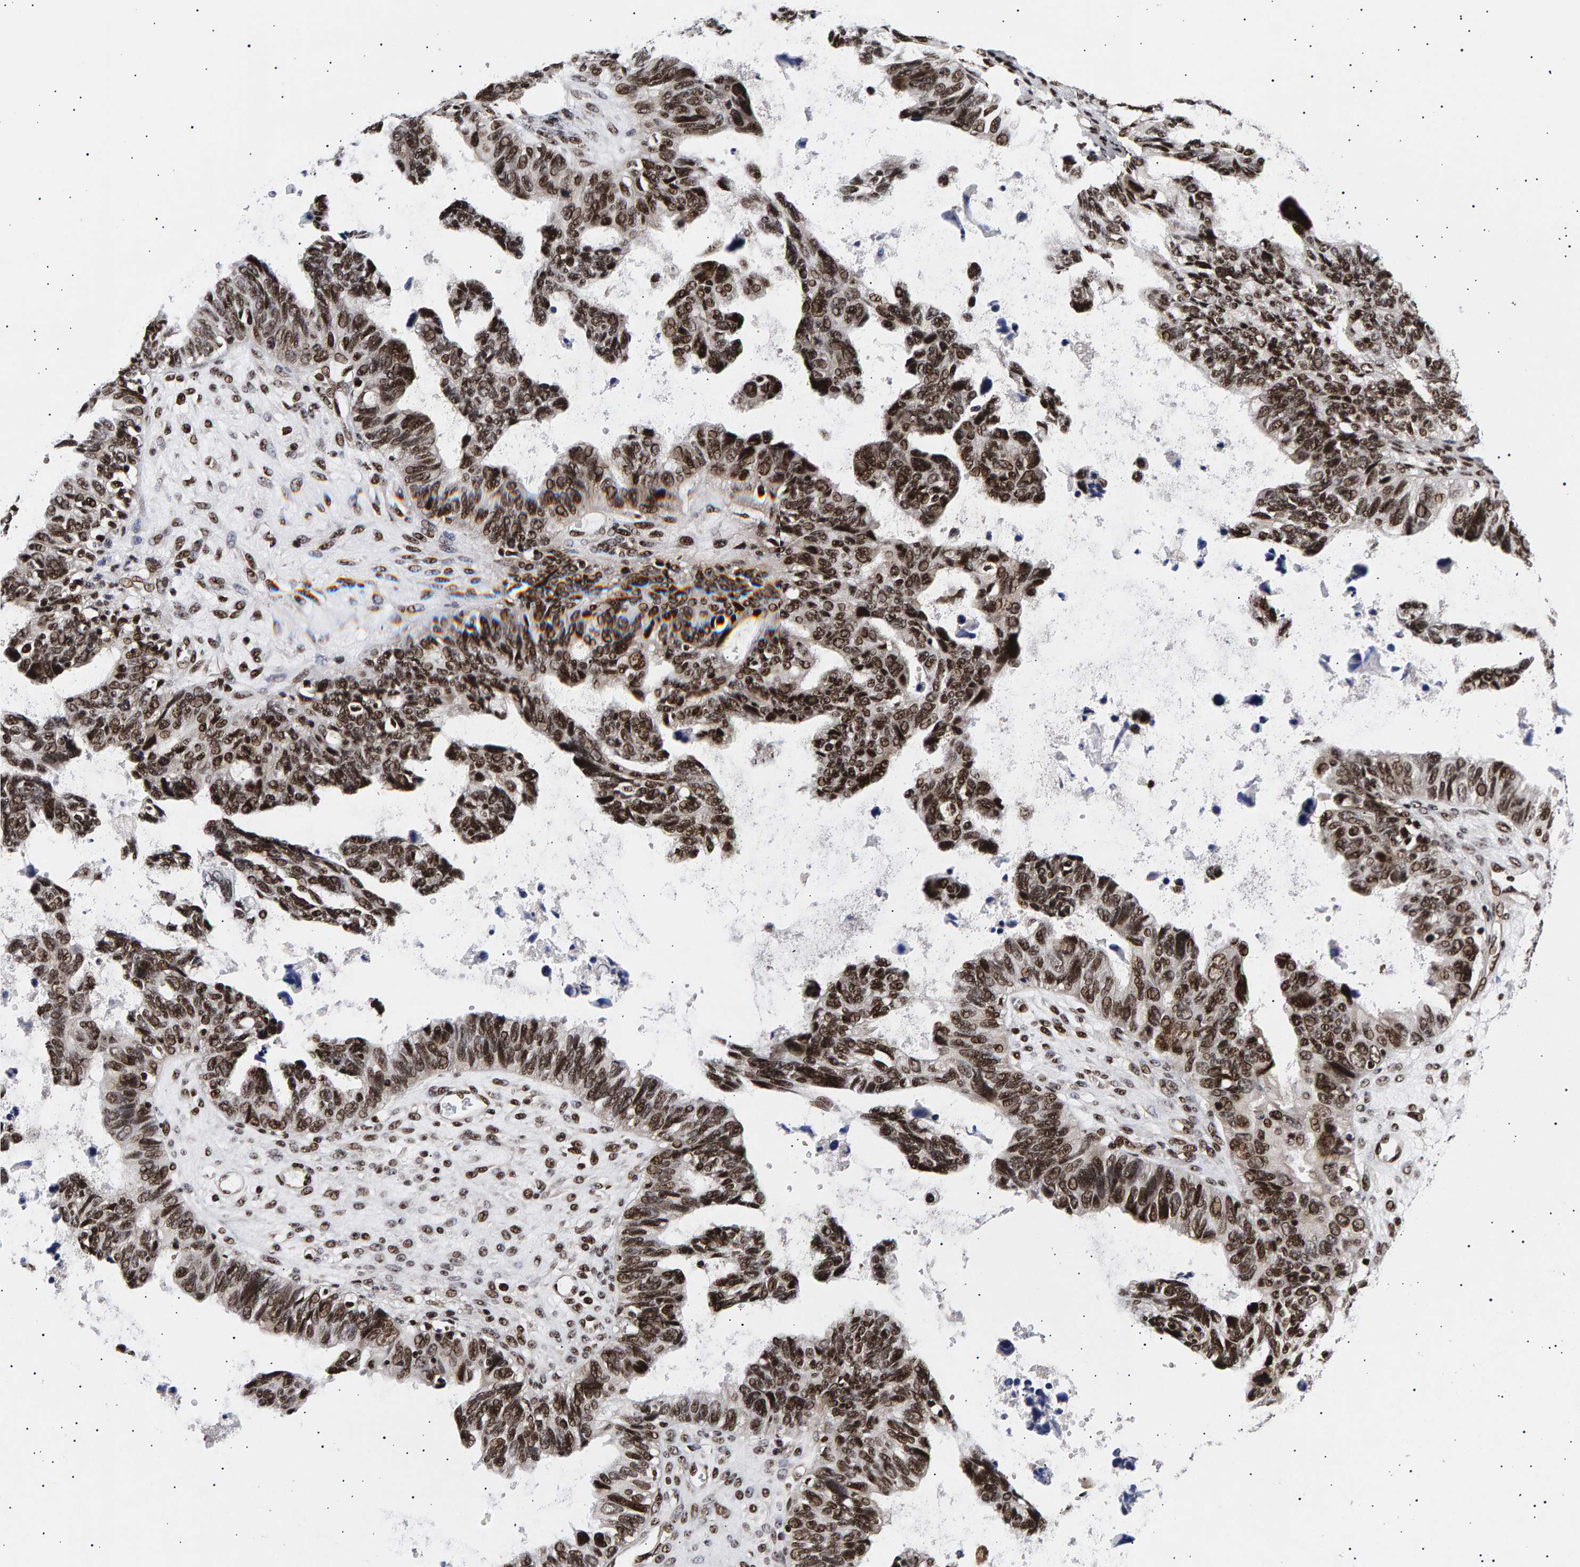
{"staining": {"intensity": "strong", "quantity": ">75%", "location": "nuclear"}, "tissue": "ovarian cancer", "cell_type": "Tumor cells", "image_type": "cancer", "snomed": [{"axis": "morphology", "description": "Cystadenocarcinoma, serous, NOS"}, {"axis": "topography", "description": "Ovary"}], "caption": "Immunohistochemical staining of serous cystadenocarcinoma (ovarian) exhibits high levels of strong nuclear expression in about >75% of tumor cells. Nuclei are stained in blue.", "gene": "ANKRD40", "patient": {"sex": "female", "age": 79}}